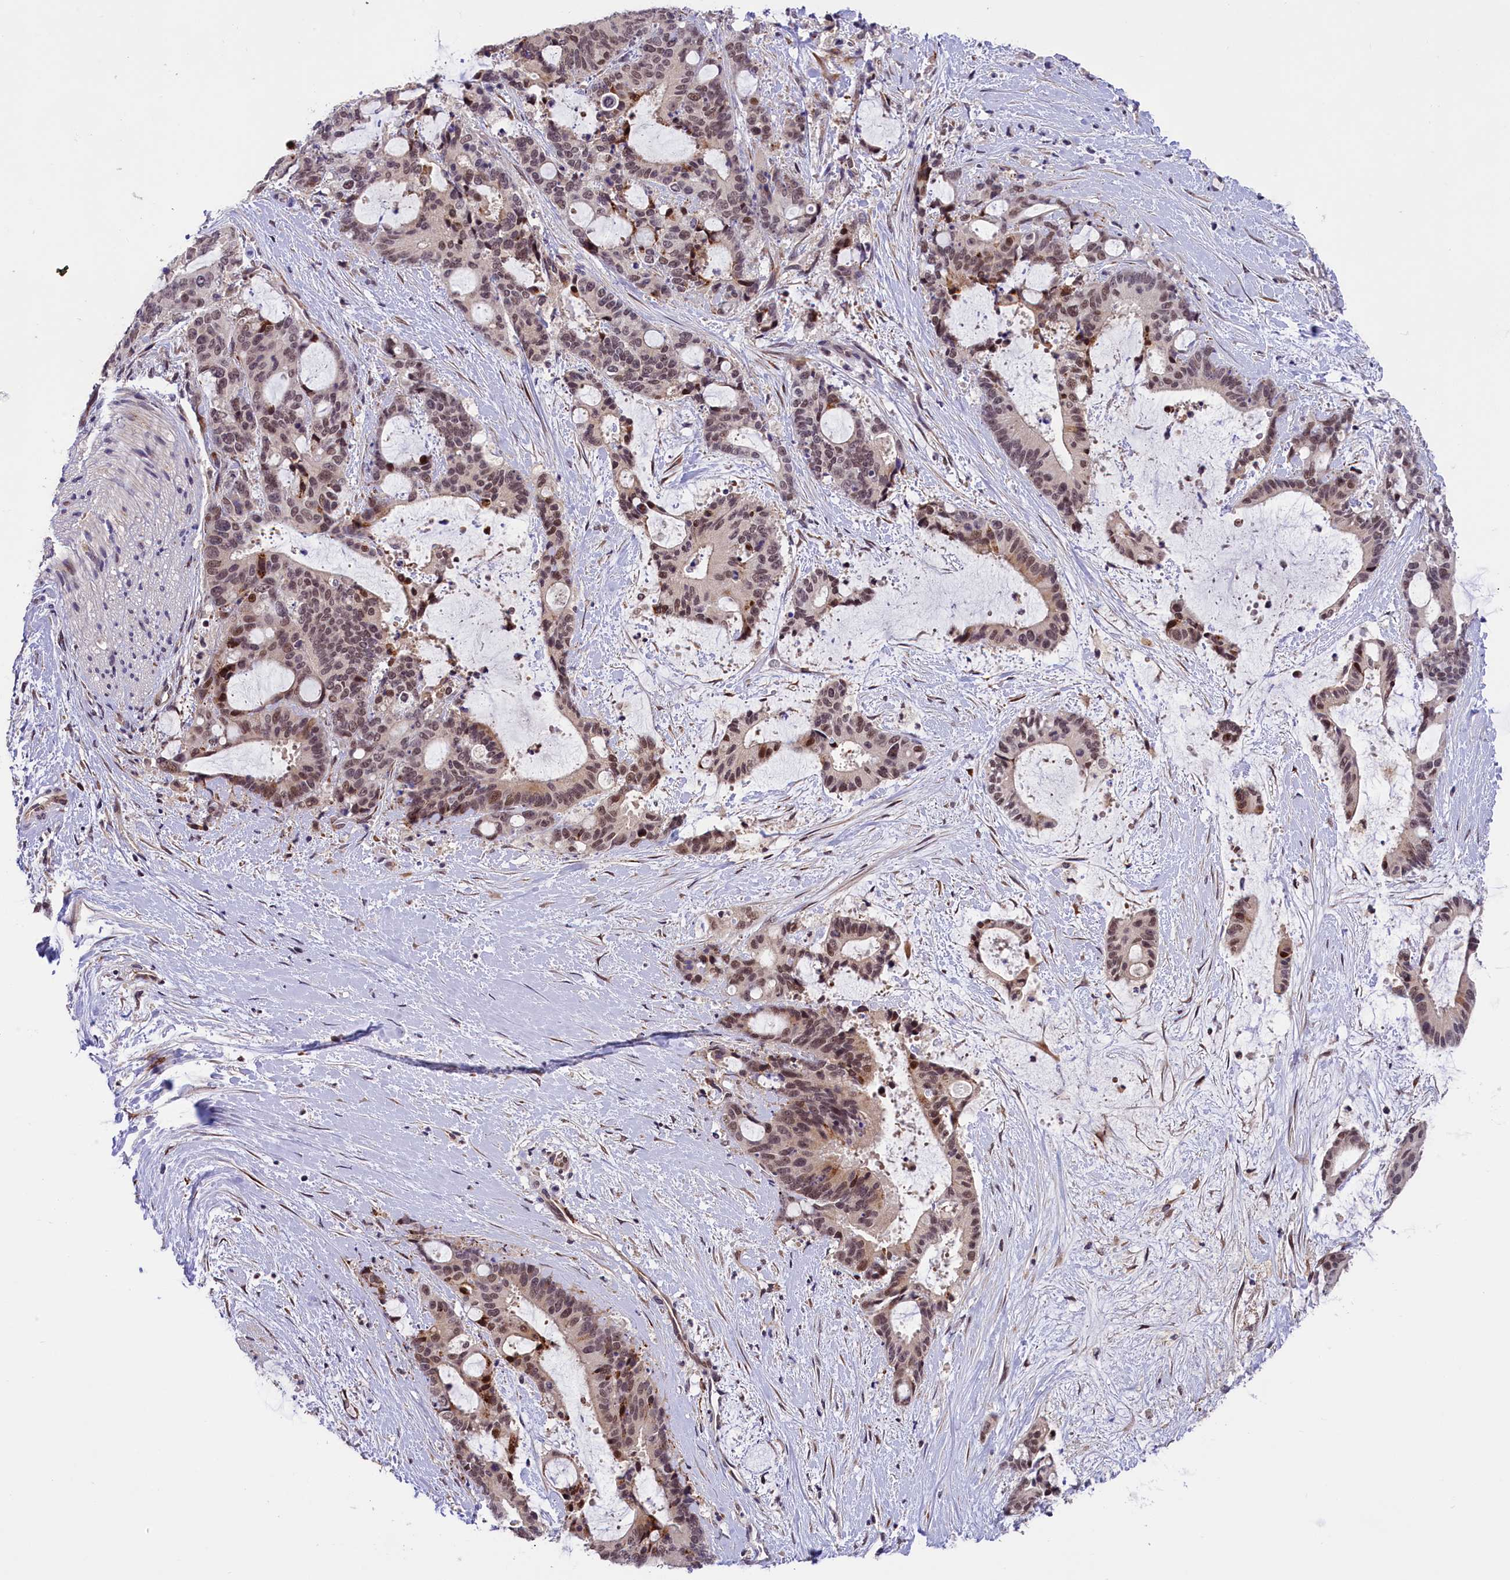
{"staining": {"intensity": "moderate", "quantity": "25%-75%", "location": "nuclear"}, "tissue": "liver cancer", "cell_type": "Tumor cells", "image_type": "cancer", "snomed": [{"axis": "morphology", "description": "Normal tissue, NOS"}, {"axis": "morphology", "description": "Cholangiocarcinoma"}, {"axis": "topography", "description": "Liver"}, {"axis": "topography", "description": "Peripheral nerve tissue"}], "caption": "This histopathology image exhibits liver cancer stained with immunohistochemistry (IHC) to label a protein in brown. The nuclear of tumor cells show moderate positivity for the protein. Nuclei are counter-stained blue.", "gene": "FBXO45", "patient": {"sex": "female", "age": 73}}